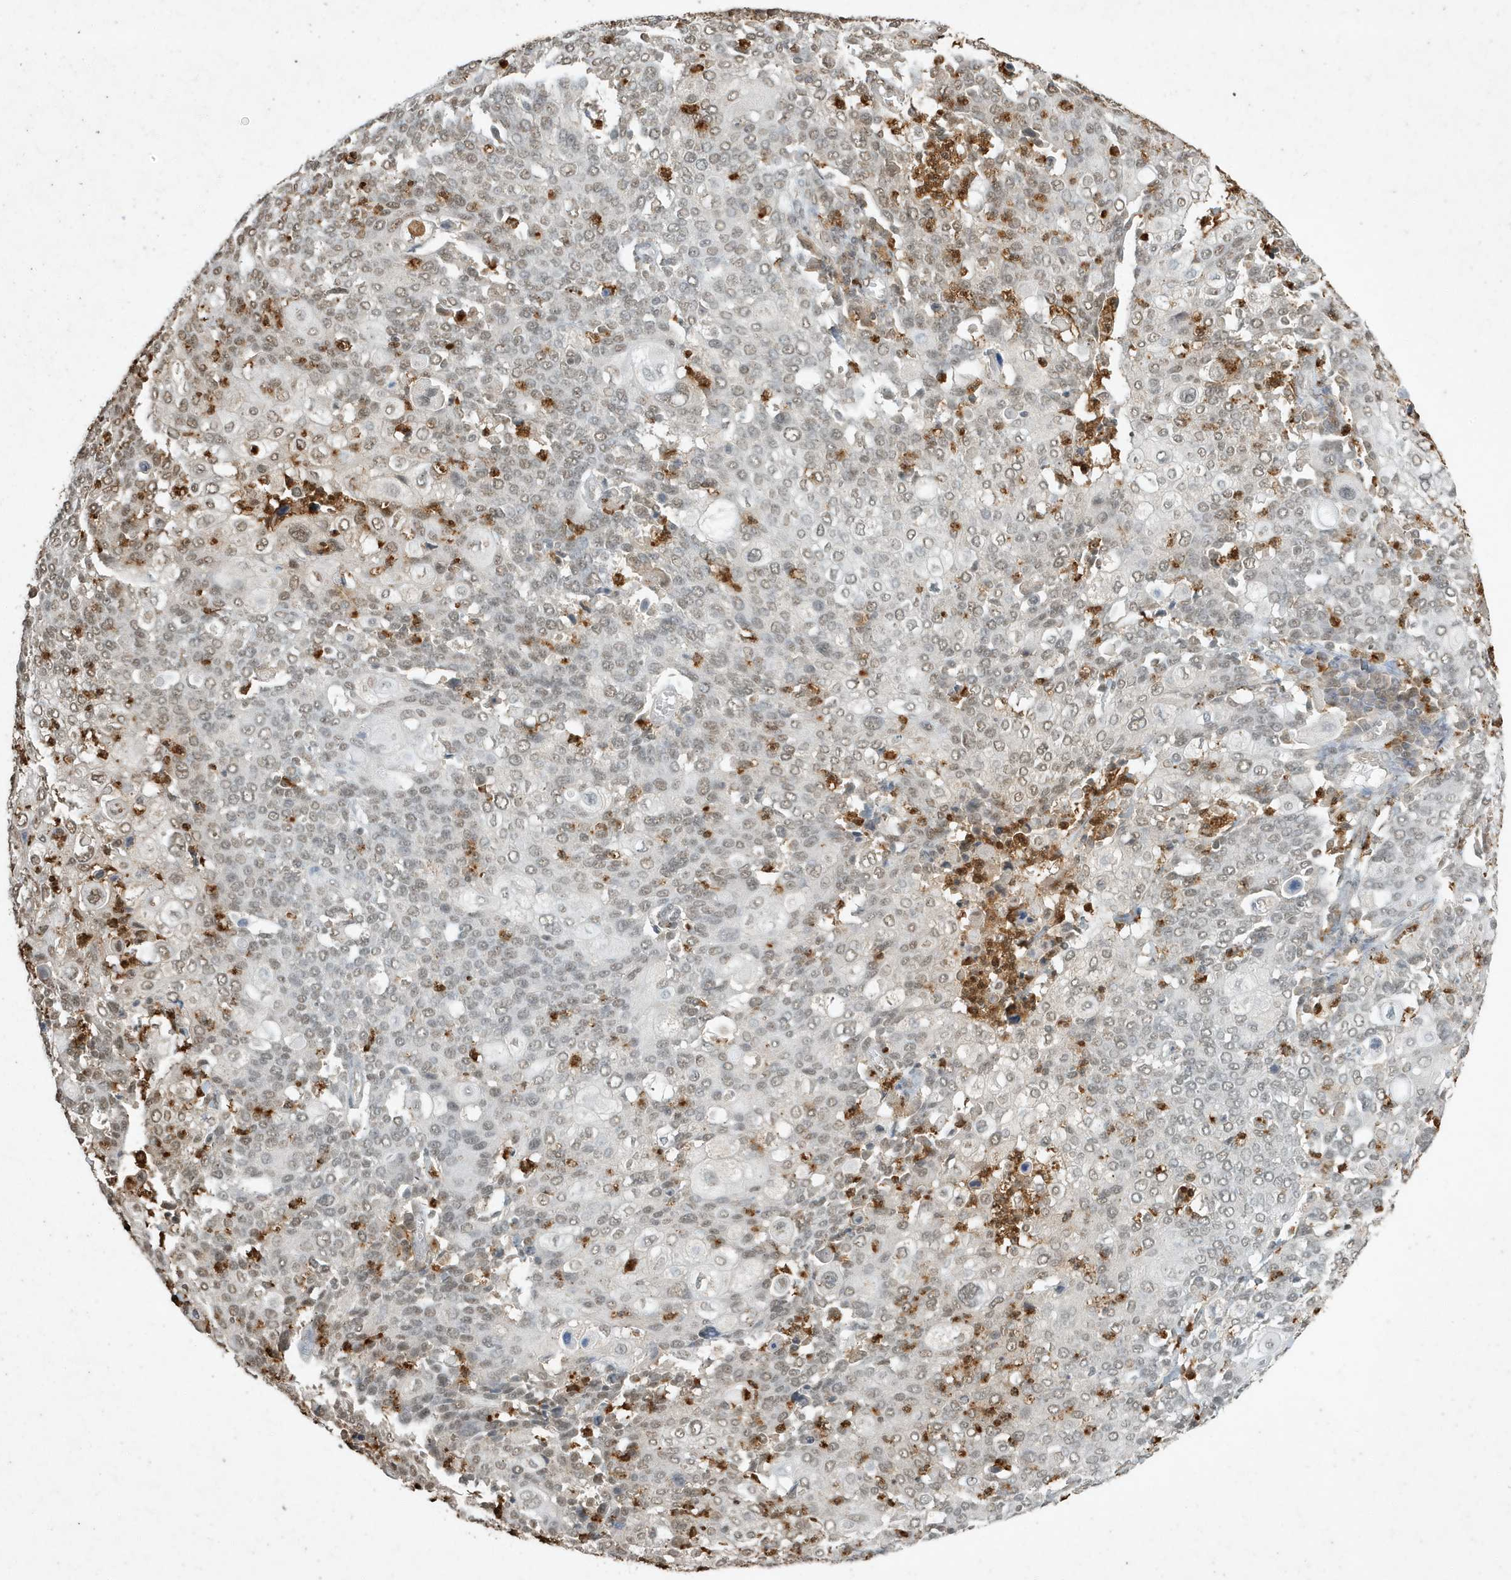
{"staining": {"intensity": "weak", "quantity": "25%-75%", "location": "nuclear"}, "tissue": "cervical cancer", "cell_type": "Tumor cells", "image_type": "cancer", "snomed": [{"axis": "morphology", "description": "Squamous cell carcinoma, NOS"}, {"axis": "topography", "description": "Cervix"}], "caption": "Immunohistochemical staining of cervical cancer (squamous cell carcinoma) displays low levels of weak nuclear protein expression in approximately 25%-75% of tumor cells.", "gene": "DEFA1", "patient": {"sex": "female", "age": 40}}